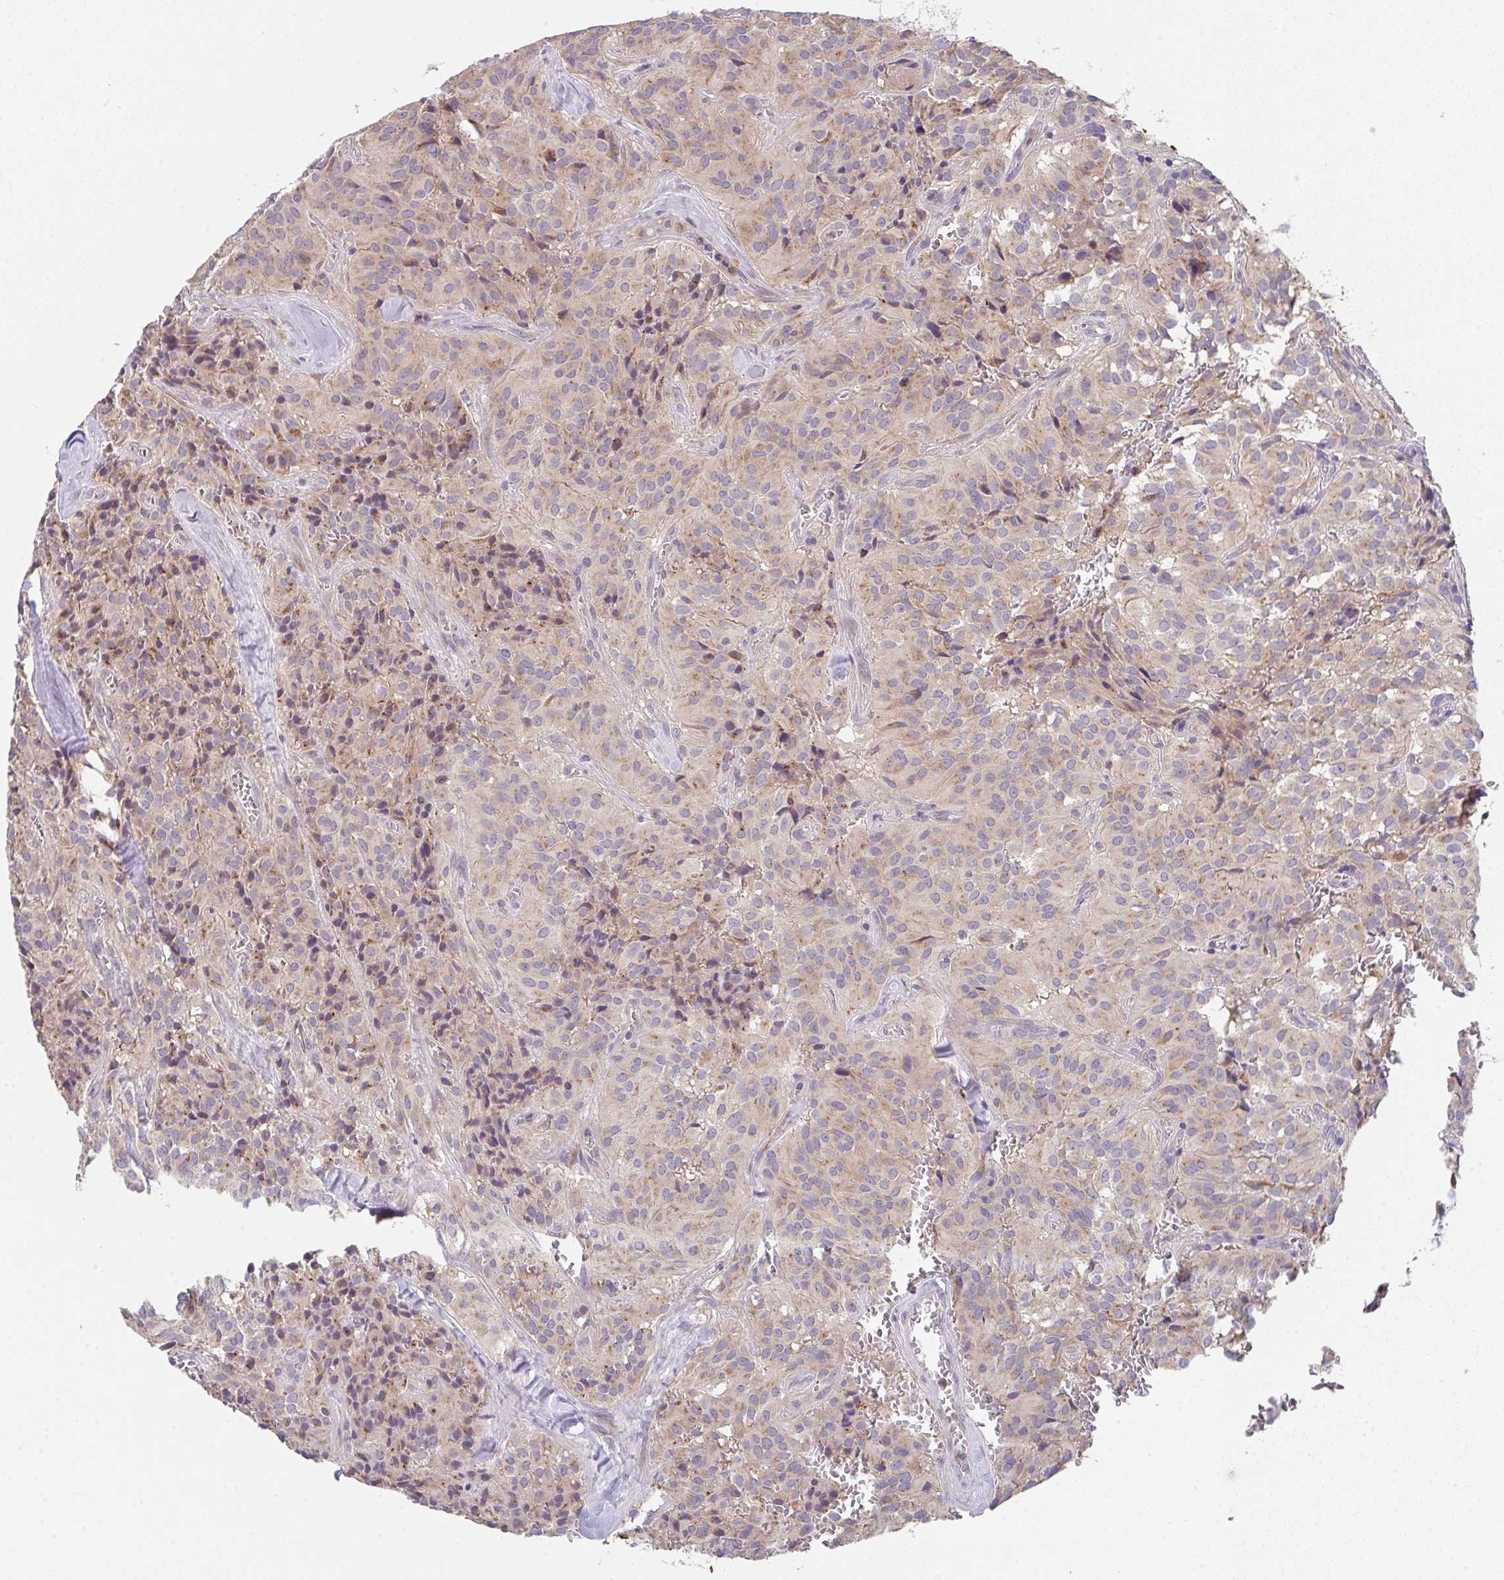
{"staining": {"intensity": "negative", "quantity": "none", "location": "none"}, "tissue": "glioma", "cell_type": "Tumor cells", "image_type": "cancer", "snomed": [{"axis": "morphology", "description": "Glioma, malignant, Low grade"}, {"axis": "topography", "description": "Brain"}], "caption": "Immunohistochemistry (IHC) of low-grade glioma (malignant) exhibits no positivity in tumor cells. (DAB immunohistochemistry, high magnification).", "gene": "TSPAN31", "patient": {"sex": "male", "age": 42}}